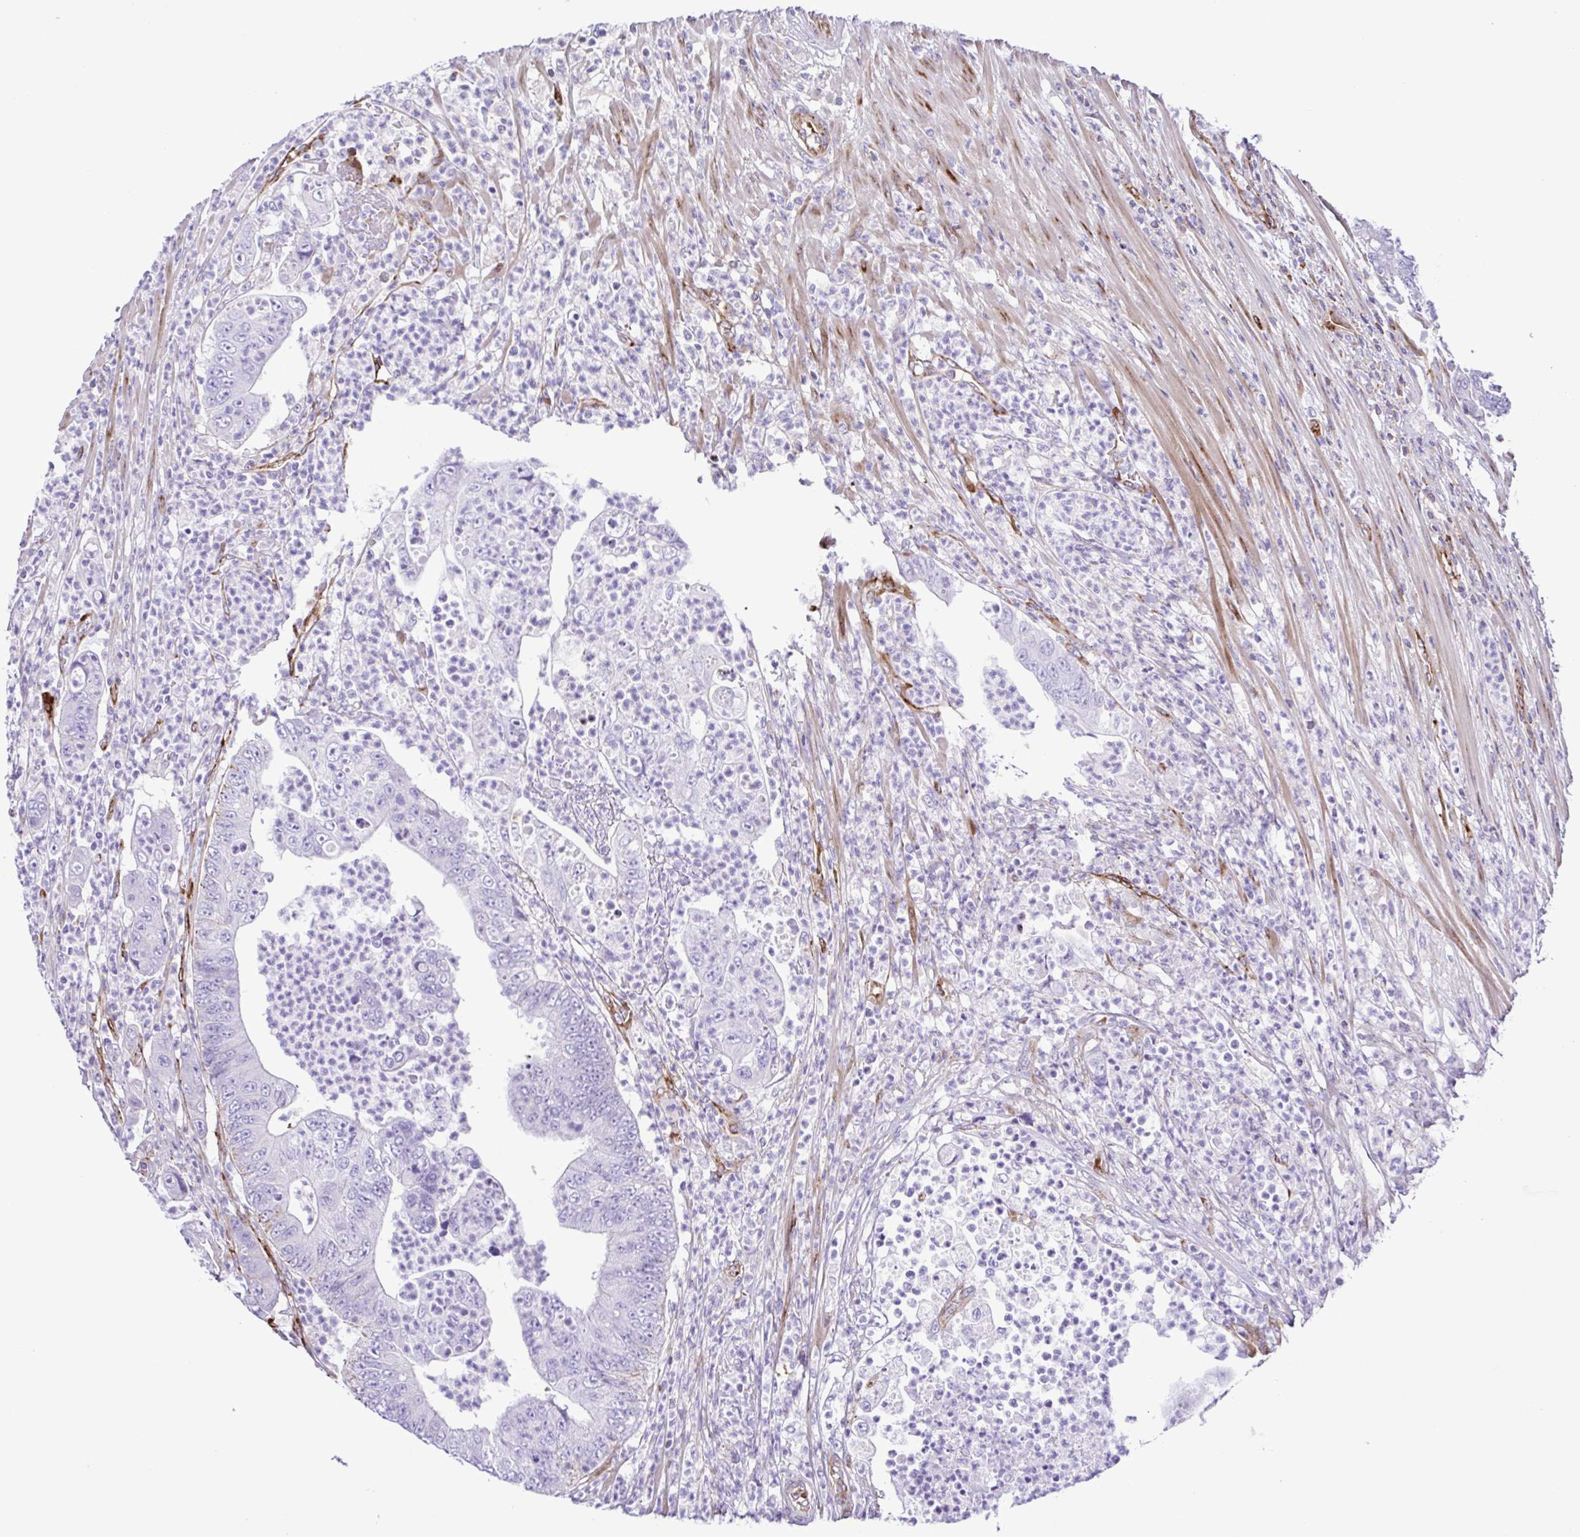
{"staining": {"intensity": "negative", "quantity": "none", "location": "none"}, "tissue": "colorectal cancer", "cell_type": "Tumor cells", "image_type": "cancer", "snomed": [{"axis": "morphology", "description": "Adenocarcinoma, NOS"}, {"axis": "topography", "description": "Colon"}], "caption": "Immunohistochemistry (IHC) photomicrograph of neoplastic tissue: colorectal adenocarcinoma stained with DAB (3,3'-diaminobenzidine) exhibits no significant protein positivity in tumor cells.", "gene": "FLT1", "patient": {"sex": "female", "age": 48}}